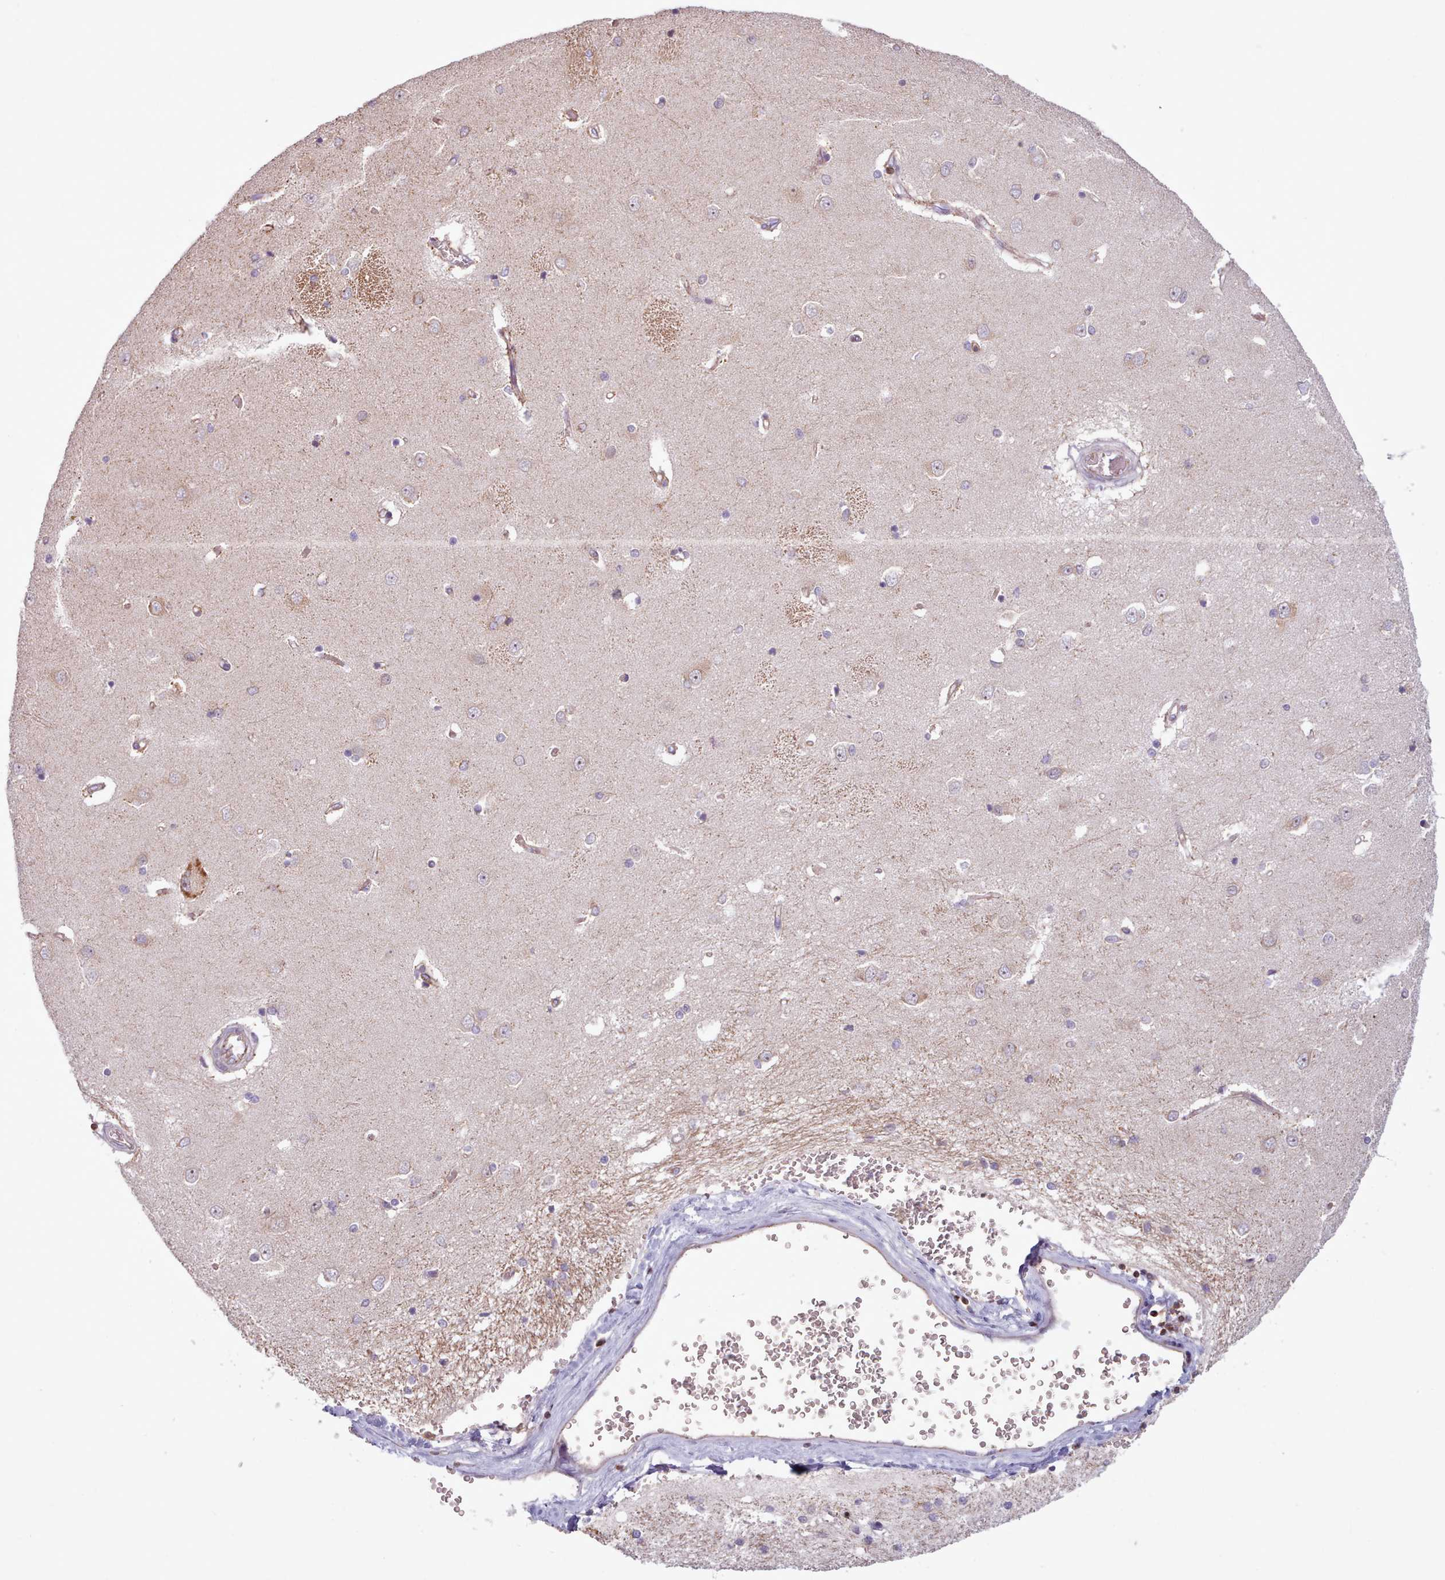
{"staining": {"intensity": "moderate", "quantity": "<25%", "location": "cytoplasmic/membranous"}, "tissue": "caudate", "cell_type": "Glial cells", "image_type": "normal", "snomed": [{"axis": "morphology", "description": "Normal tissue, NOS"}, {"axis": "topography", "description": "Lateral ventricle wall"}], "caption": "Immunohistochemistry (IHC) of normal caudate reveals low levels of moderate cytoplasmic/membranous expression in about <25% of glial cells. (IHC, brightfield microscopy, high magnification).", "gene": "CRYBG1", "patient": {"sex": "male", "age": 37}}